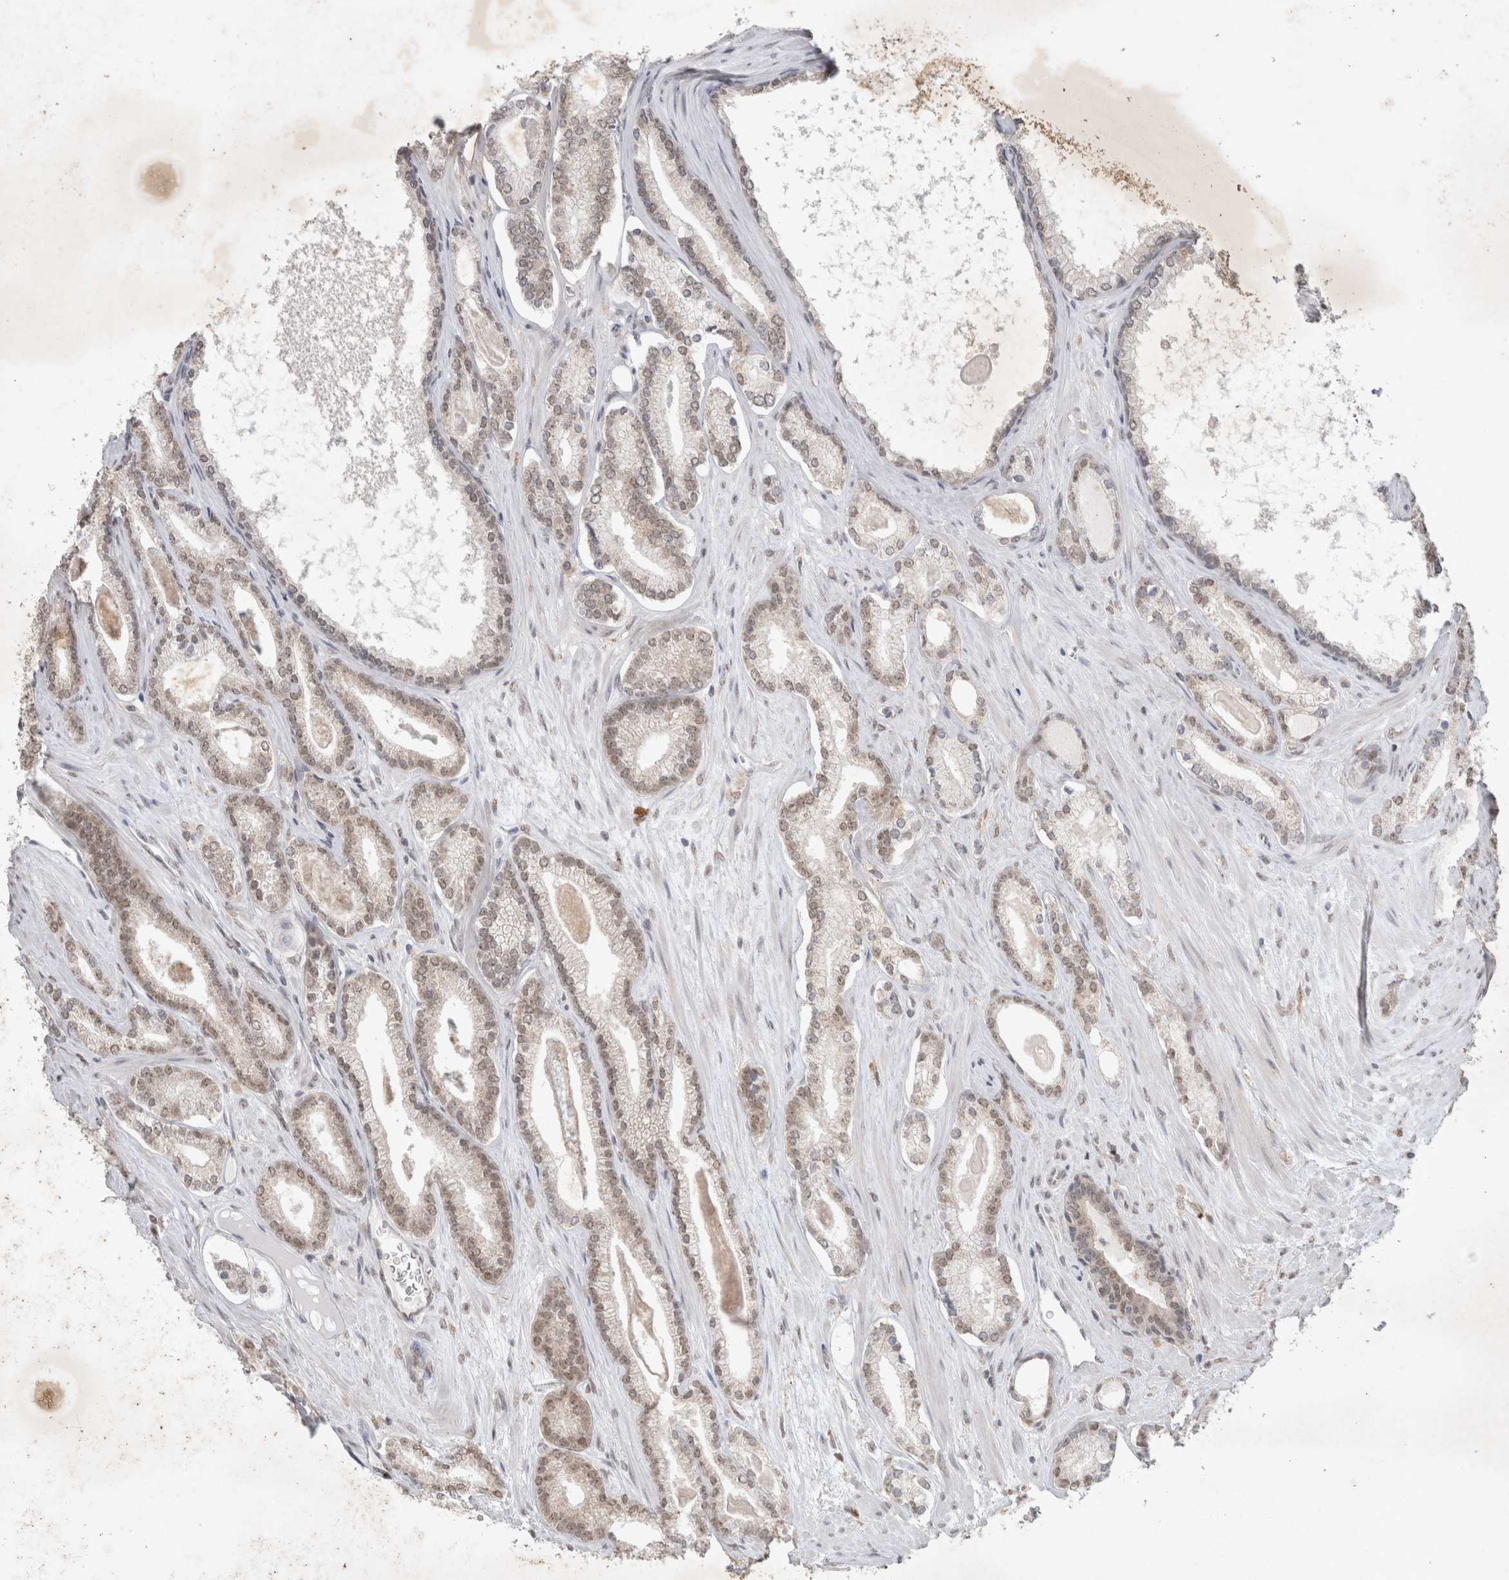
{"staining": {"intensity": "weak", "quantity": ">75%", "location": "nuclear"}, "tissue": "prostate cancer", "cell_type": "Tumor cells", "image_type": "cancer", "snomed": [{"axis": "morphology", "description": "Adenocarcinoma, Low grade"}, {"axis": "topography", "description": "Prostate"}], "caption": "Approximately >75% of tumor cells in prostate cancer (adenocarcinoma (low-grade)) exhibit weak nuclear protein expression as visualized by brown immunohistochemical staining.", "gene": "FBXO42", "patient": {"sex": "male", "age": 70}}